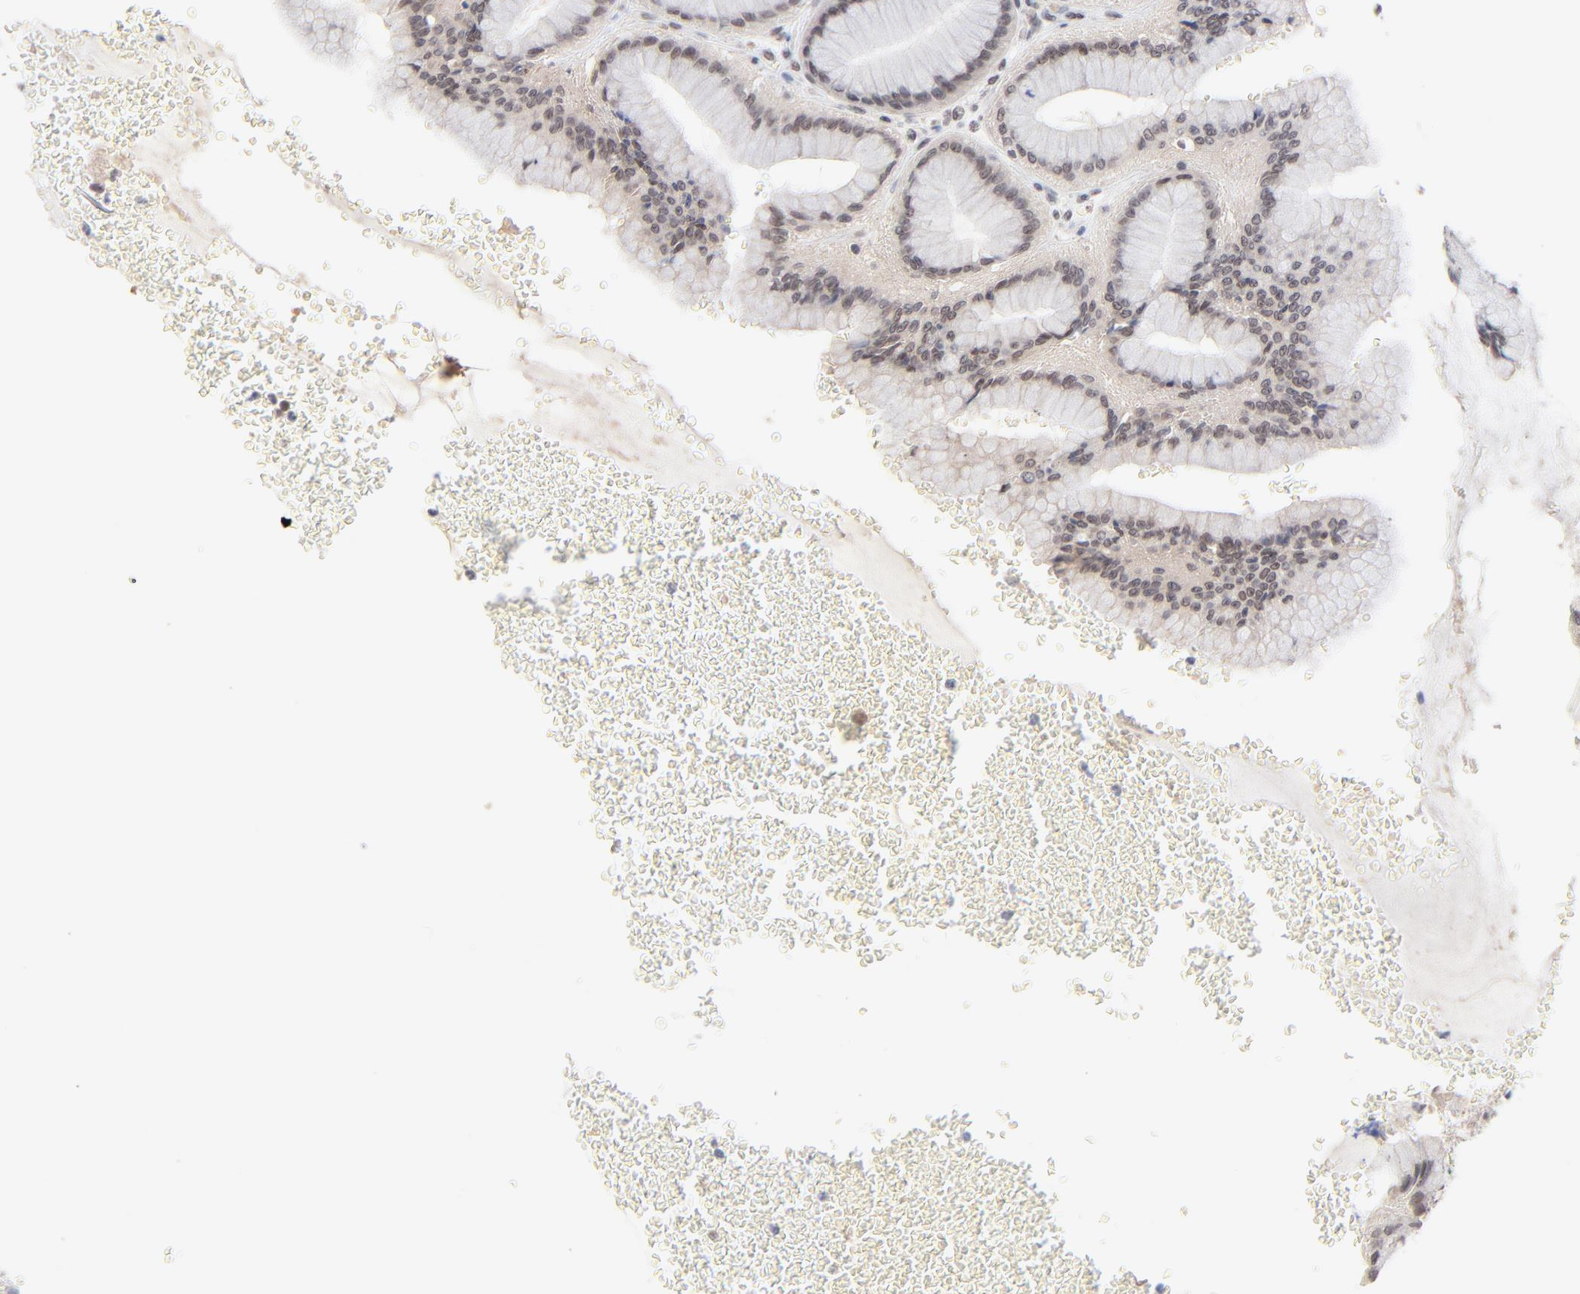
{"staining": {"intensity": "weak", "quantity": "25%-75%", "location": "nuclear"}, "tissue": "stomach", "cell_type": "Glandular cells", "image_type": "normal", "snomed": [{"axis": "morphology", "description": "Normal tissue, NOS"}, {"axis": "morphology", "description": "Adenocarcinoma, NOS"}, {"axis": "topography", "description": "Stomach"}, {"axis": "topography", "description": "Stomach, lower"}], "caption": "The photomicrograph demonstrates staining of normal stomach, revealing weak nuclear protein positivity (brown color) within glandular cells.", "gene": "MBIP", "patient": {"sex": "female", "age": 65}}